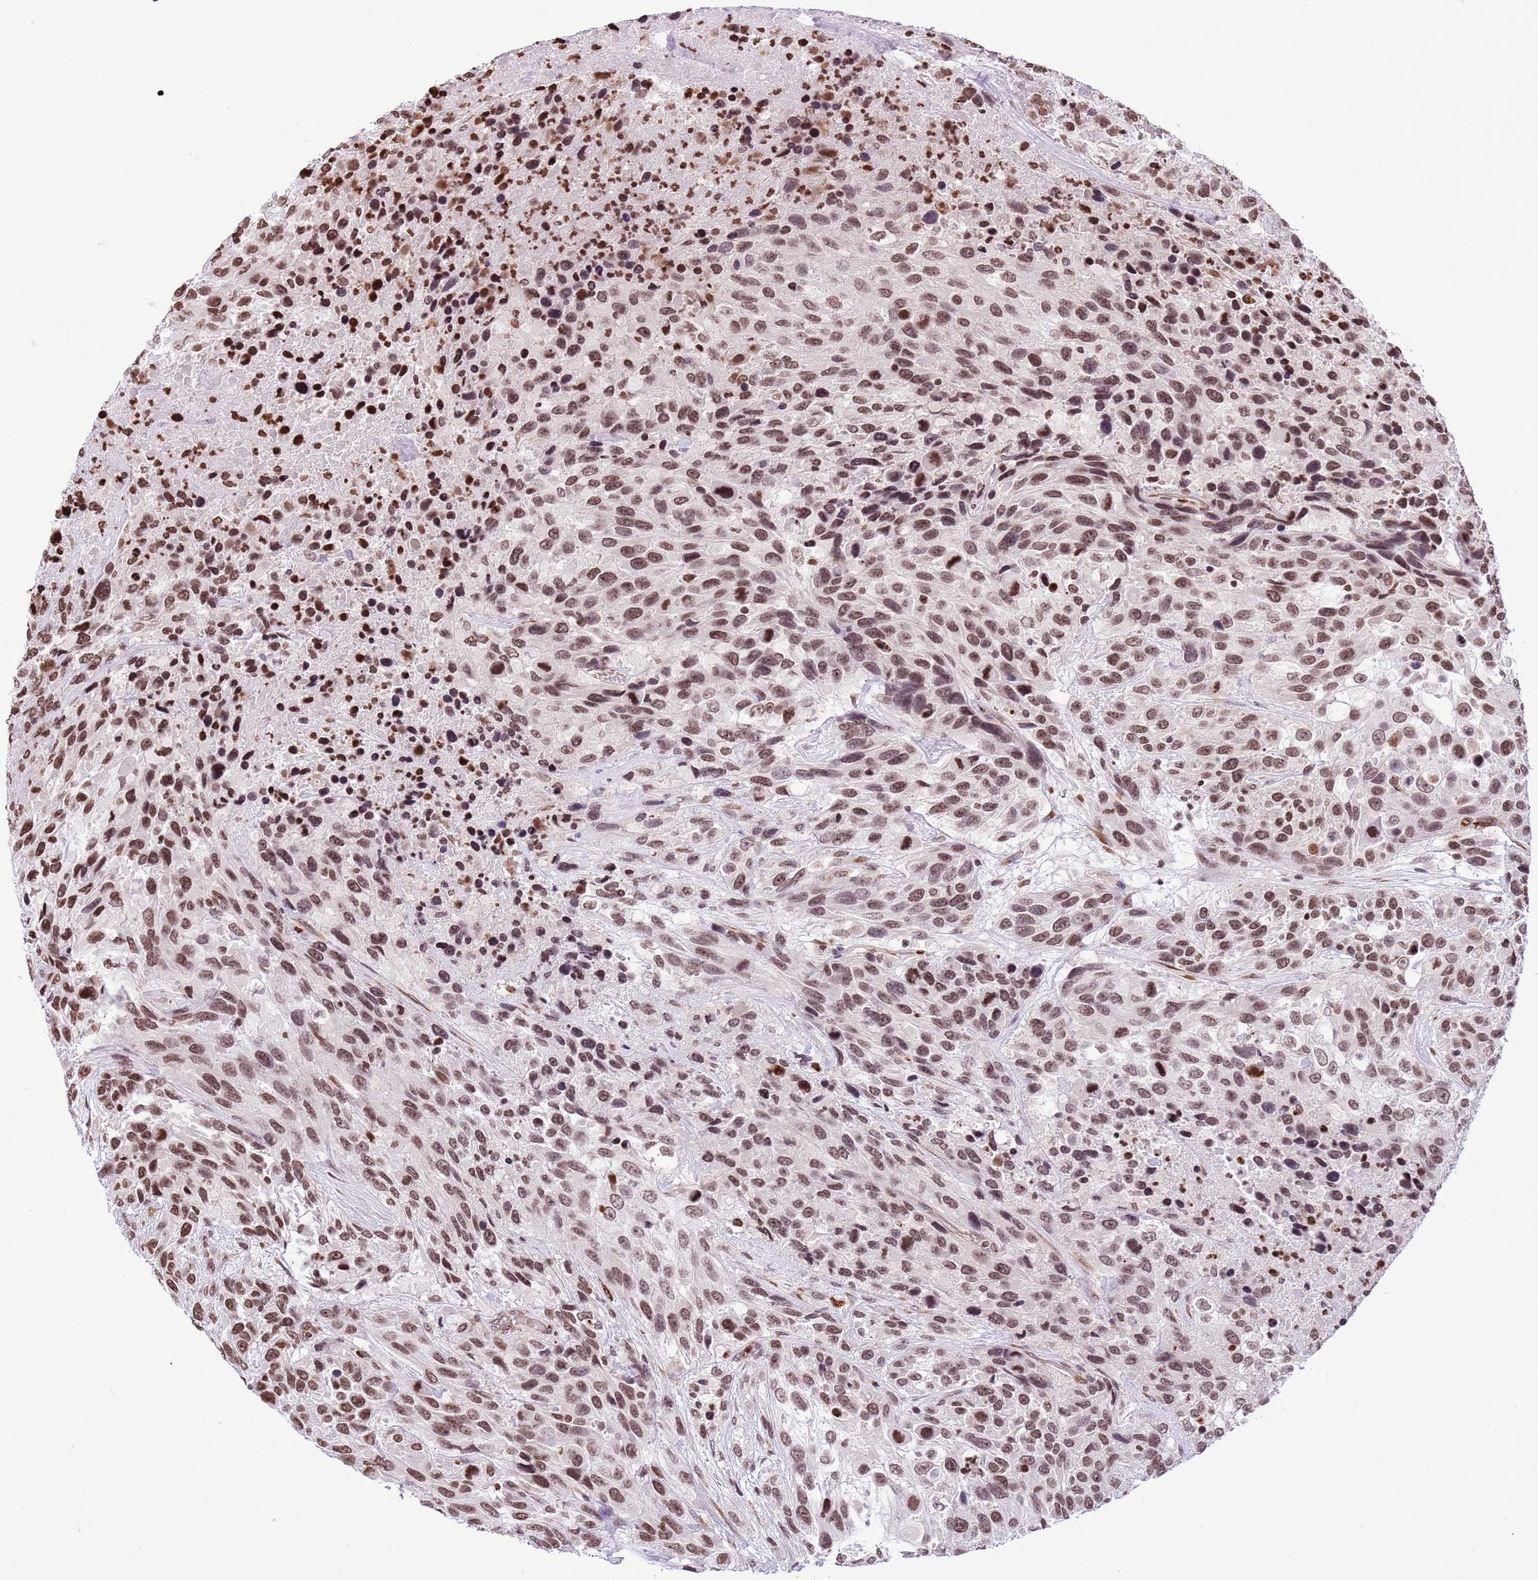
{"staining": {"intensity": "moderate", "quantity": ">75%", "location": "nuclear"}, "tissue": "urothelial cancer", "cell_type": "Tumor cells", "image_type": "cancer", "snomed": [{"axis": "morphology", "description": "Urothelial carcinoma, High grade"}, {"axis": "topography", "description": "Urinary bladder"}], "caption": "Tumor cells demonstrate medium levels of moderate nuclear positivity in approximately >75% of cells in human urothelial carcinoma (high-grade).", "gene": "NRIP1", "patient": {"sex": "female", "age": 70}}